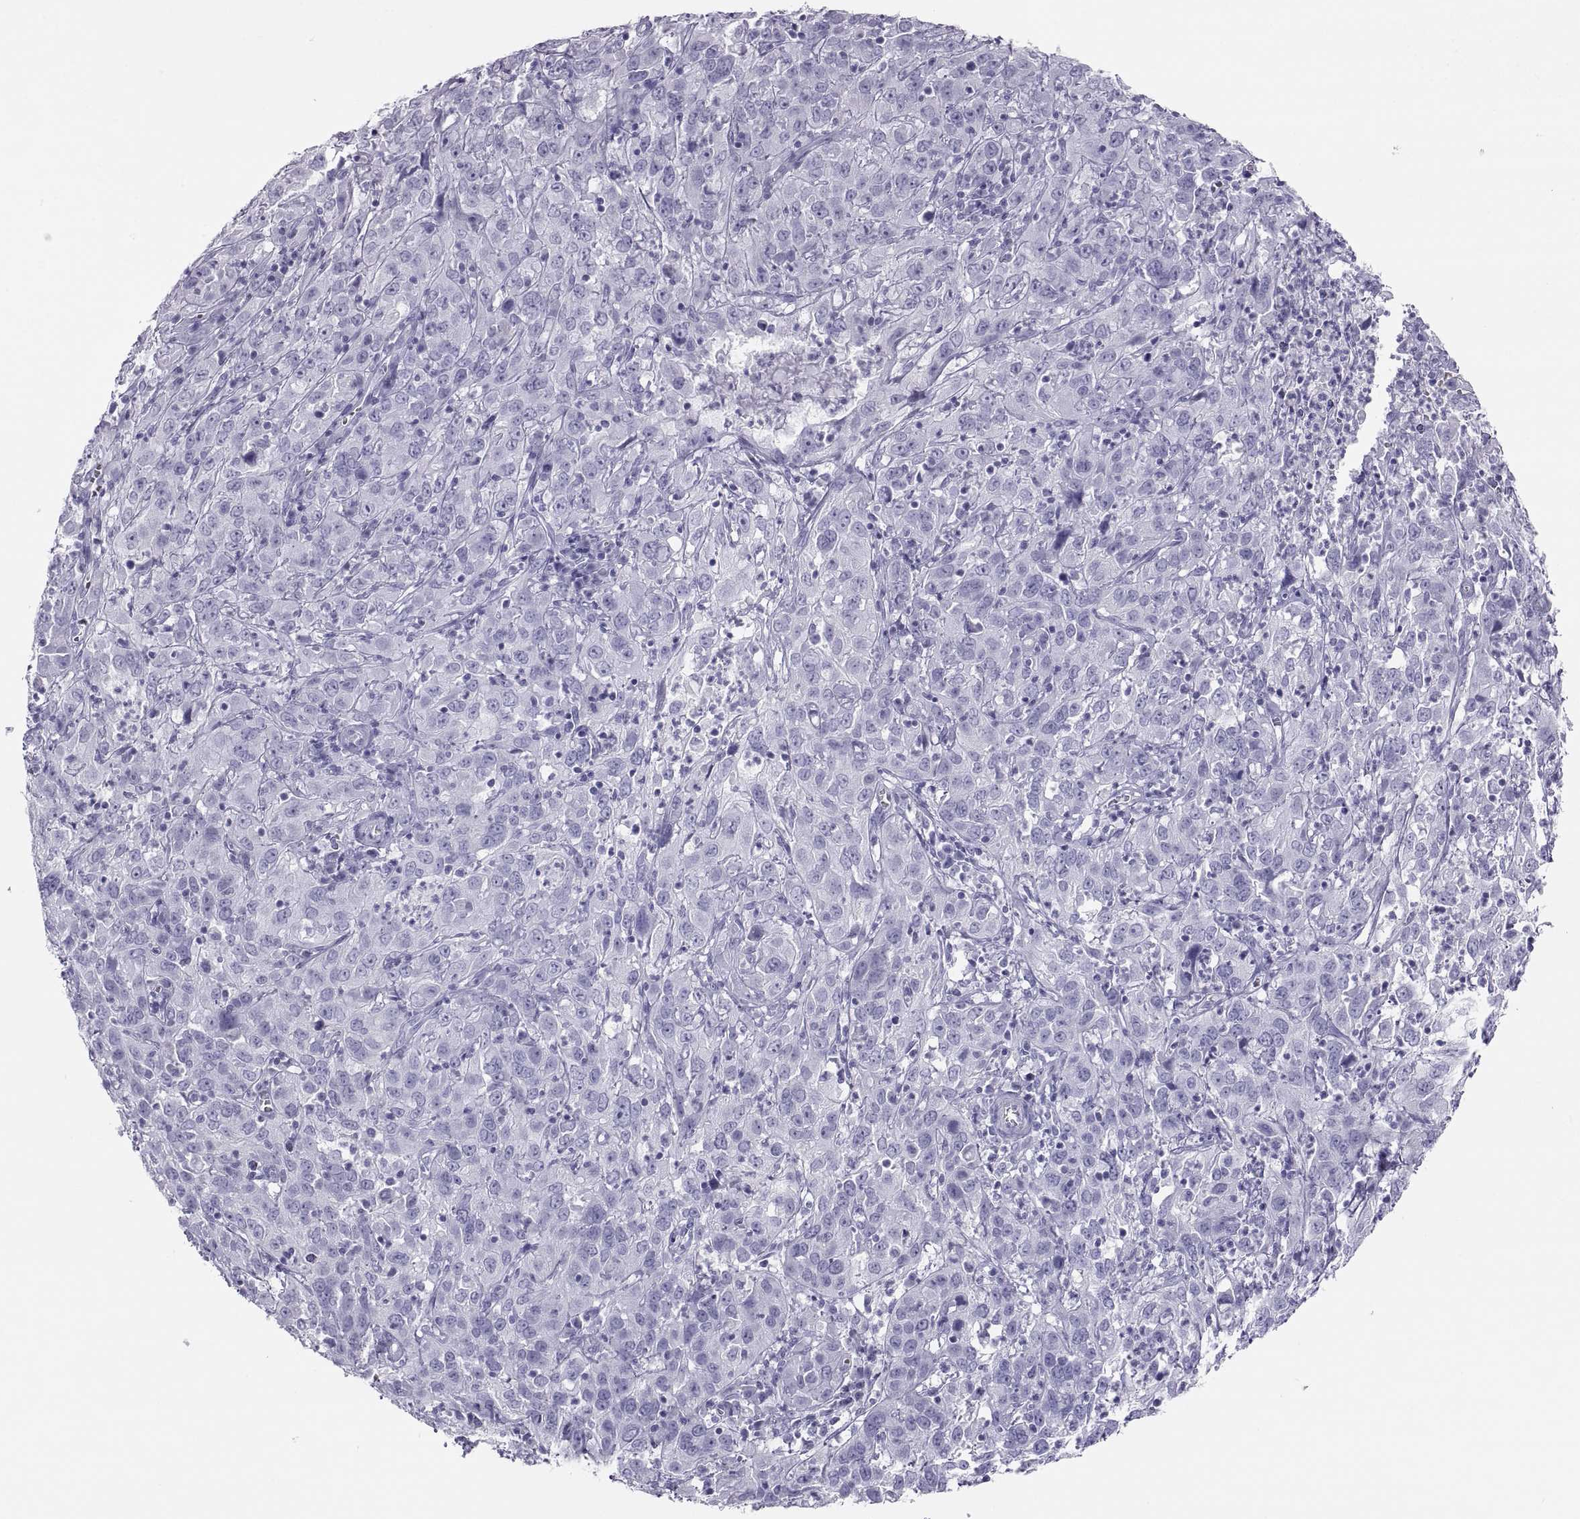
{"staining": {"intensity": "negative", "quantity": "none", "location": "none"}, "tissue": "cervical cancer", "cell_type": "Tumor cells", "image_type": "cancer", "snomed": [{"axis": "morphology", "description": "Squamous cell carcinoma, NOS"}, {"axis": "topography", "description": "Cervix"}], "caption": "Protein analysis of cervical cancer reveals no significant staining in tumor cells.", "gene": "SEMG1", "patient": {"sex": "female", "age": 32}}